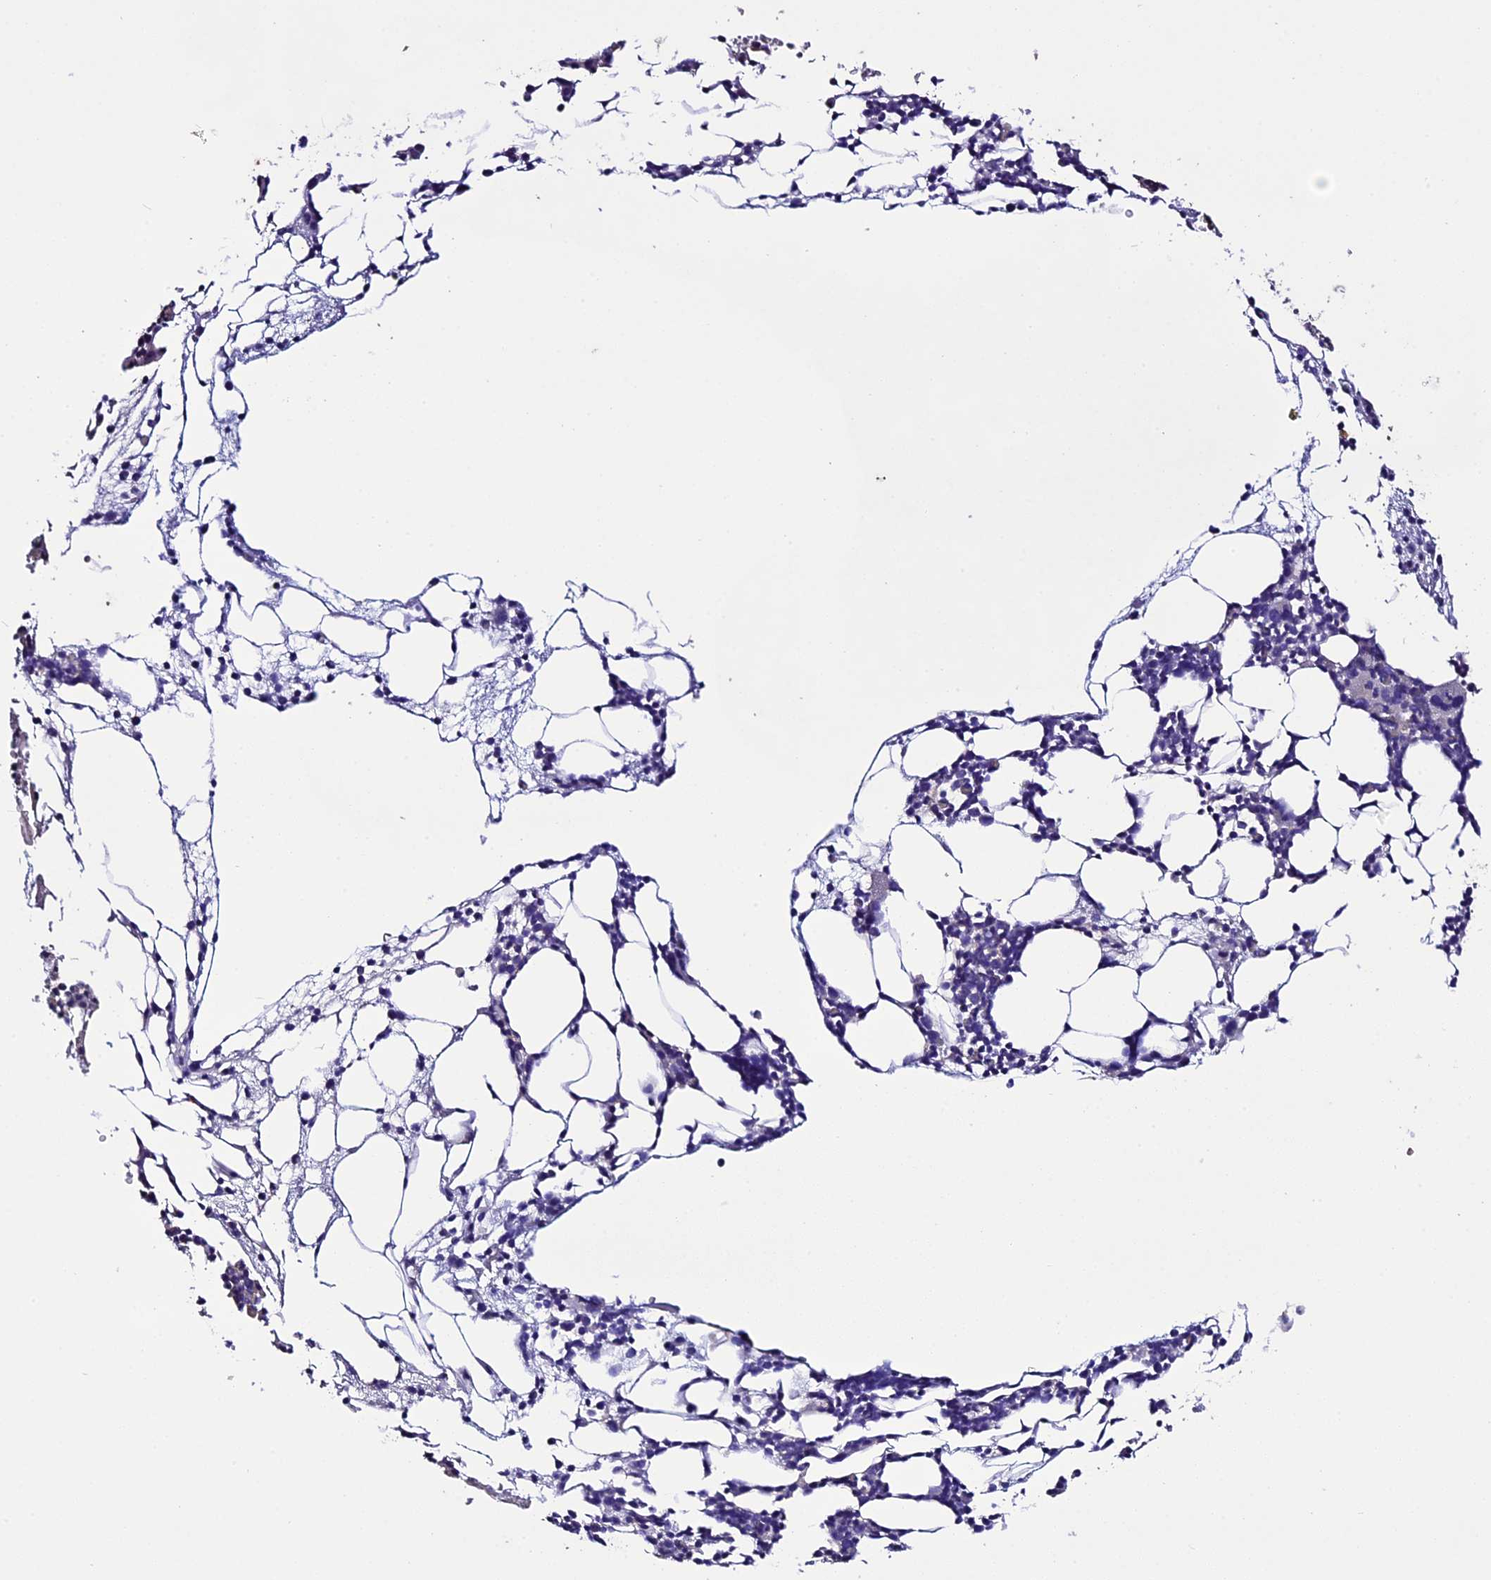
{"staining": {"intensity": "negative", "quantity": "none", "location": "none"}, "tissue": "bone marrow", "cell_type": "Hematopoietic cells", "image_type": "normal", "snomed": [{"axis": "morphology", "description": "Normal tissue, NOS"}, {"axis": "morphology", "description": "Inflammation, NOS"}, {"axis": "topography", "description": "Bone marrow"}], "caption": "High magnification brightfield microscopy of benign bone marrow stained with DAB (3,3'-diaminobenzidine) (brown) and counterstained with hematoxylin (blue): hematopoietic cells show no significant expression.", "gene": "TCP11L2", "patient": {"sex": "female", "age": 78}}